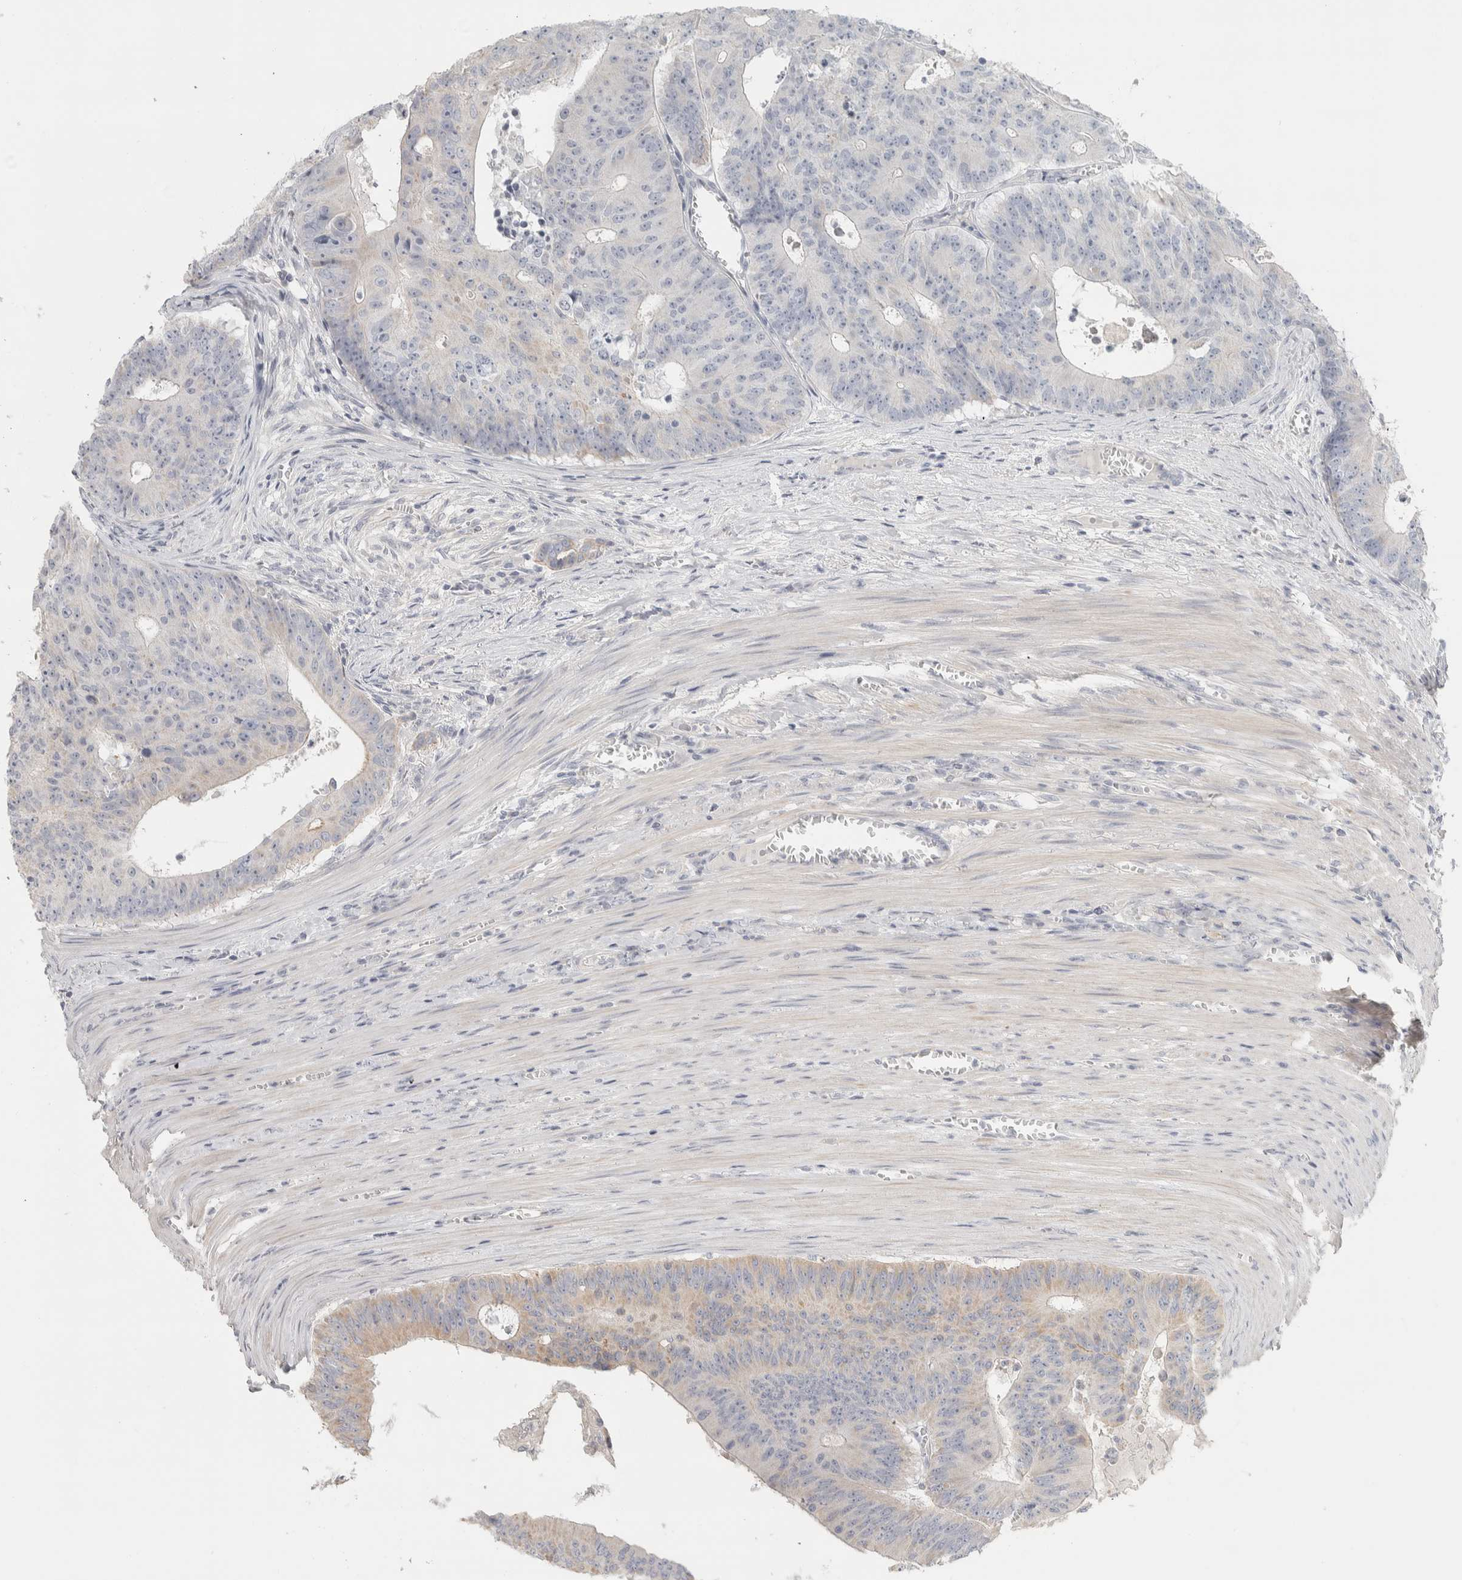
{"staining": {"intensity": "weak", "quantity": "<25%", "location": "cytoplasmic/membranous"}, "tissue": "colorectal cancer", "cell_type": "Tumor cells", "image_type": "cancer", "snomed": [{"axis": "morphology", "description": "Adenocarcinoma, NOS"}, {"axis": "topography", "description": "Colon"}], "caption": "High magnification brightfield microscopy of adenocarcinoma (colorectal) stained with DAB (3,3'-diaminobenzidine) (brown) and counterstained with hematoxylin (blue): tumor cells show no significant expression. (DAB (3,3'-diaminobenzidine) IHC with hematoxylin counter stain).", "gene": "DCXR", "patient": {"sex": "male", "age": 87}}